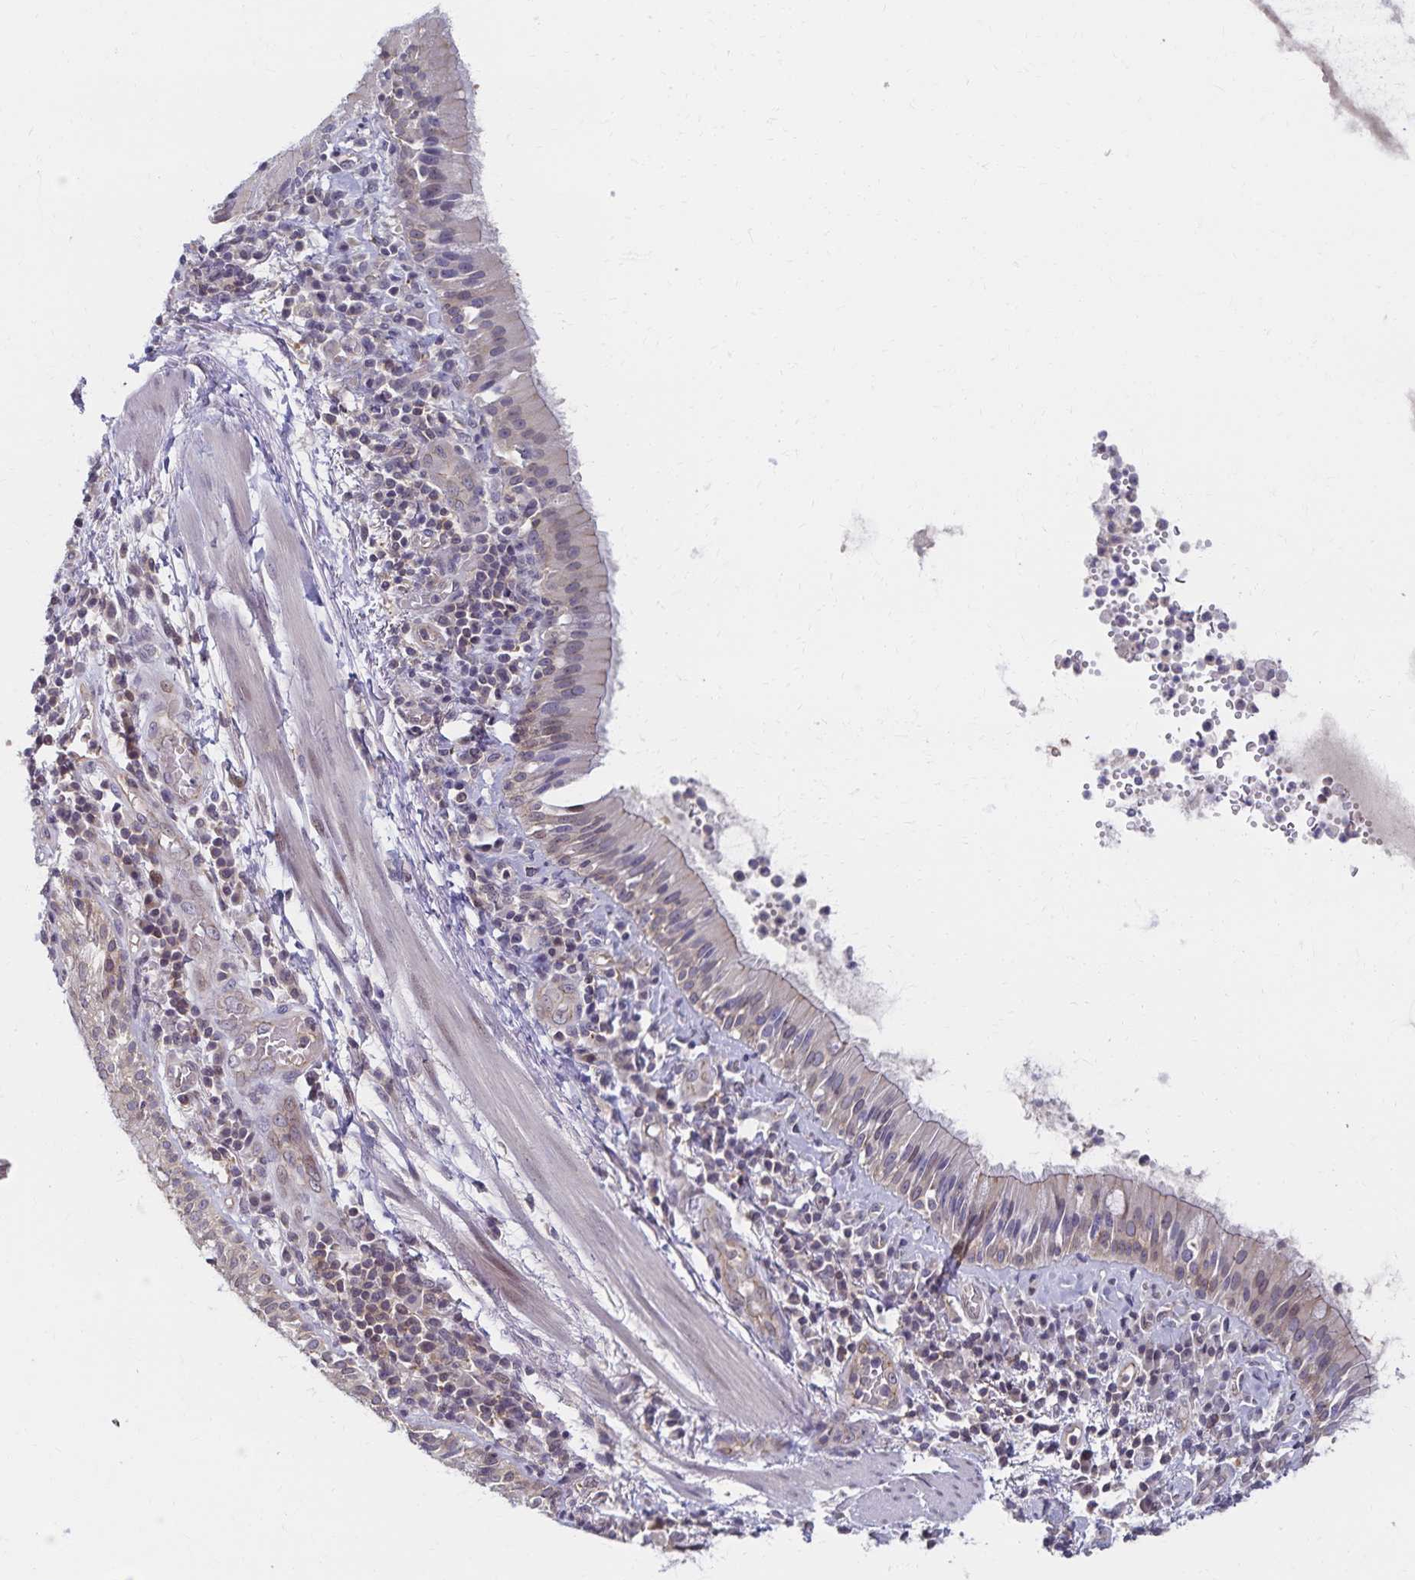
{"staining": {"intensity": "weak", "quantity": "25%-75%", "location": "cytoplasmic/membranous"}, "tissue": "bronchus", "cell_type": "Respiratory epithelial cells", "image_type": "normal", "snomed": [{"axis": "morphology", "description": "Normal tissue, NOS"}, {"axis": "topography", "description": "Cartilage tissue"}, {"axis": "topography", "description": "Bronchus"}], "caption": "Bronchus stained with a brown dye exhibits weak cytoplasmic/membranous positive expression in about 25%-75% of respiratory epithelial cells.", "gene": "RAB9B", "patient": {"sex": "male", "age": 56}}